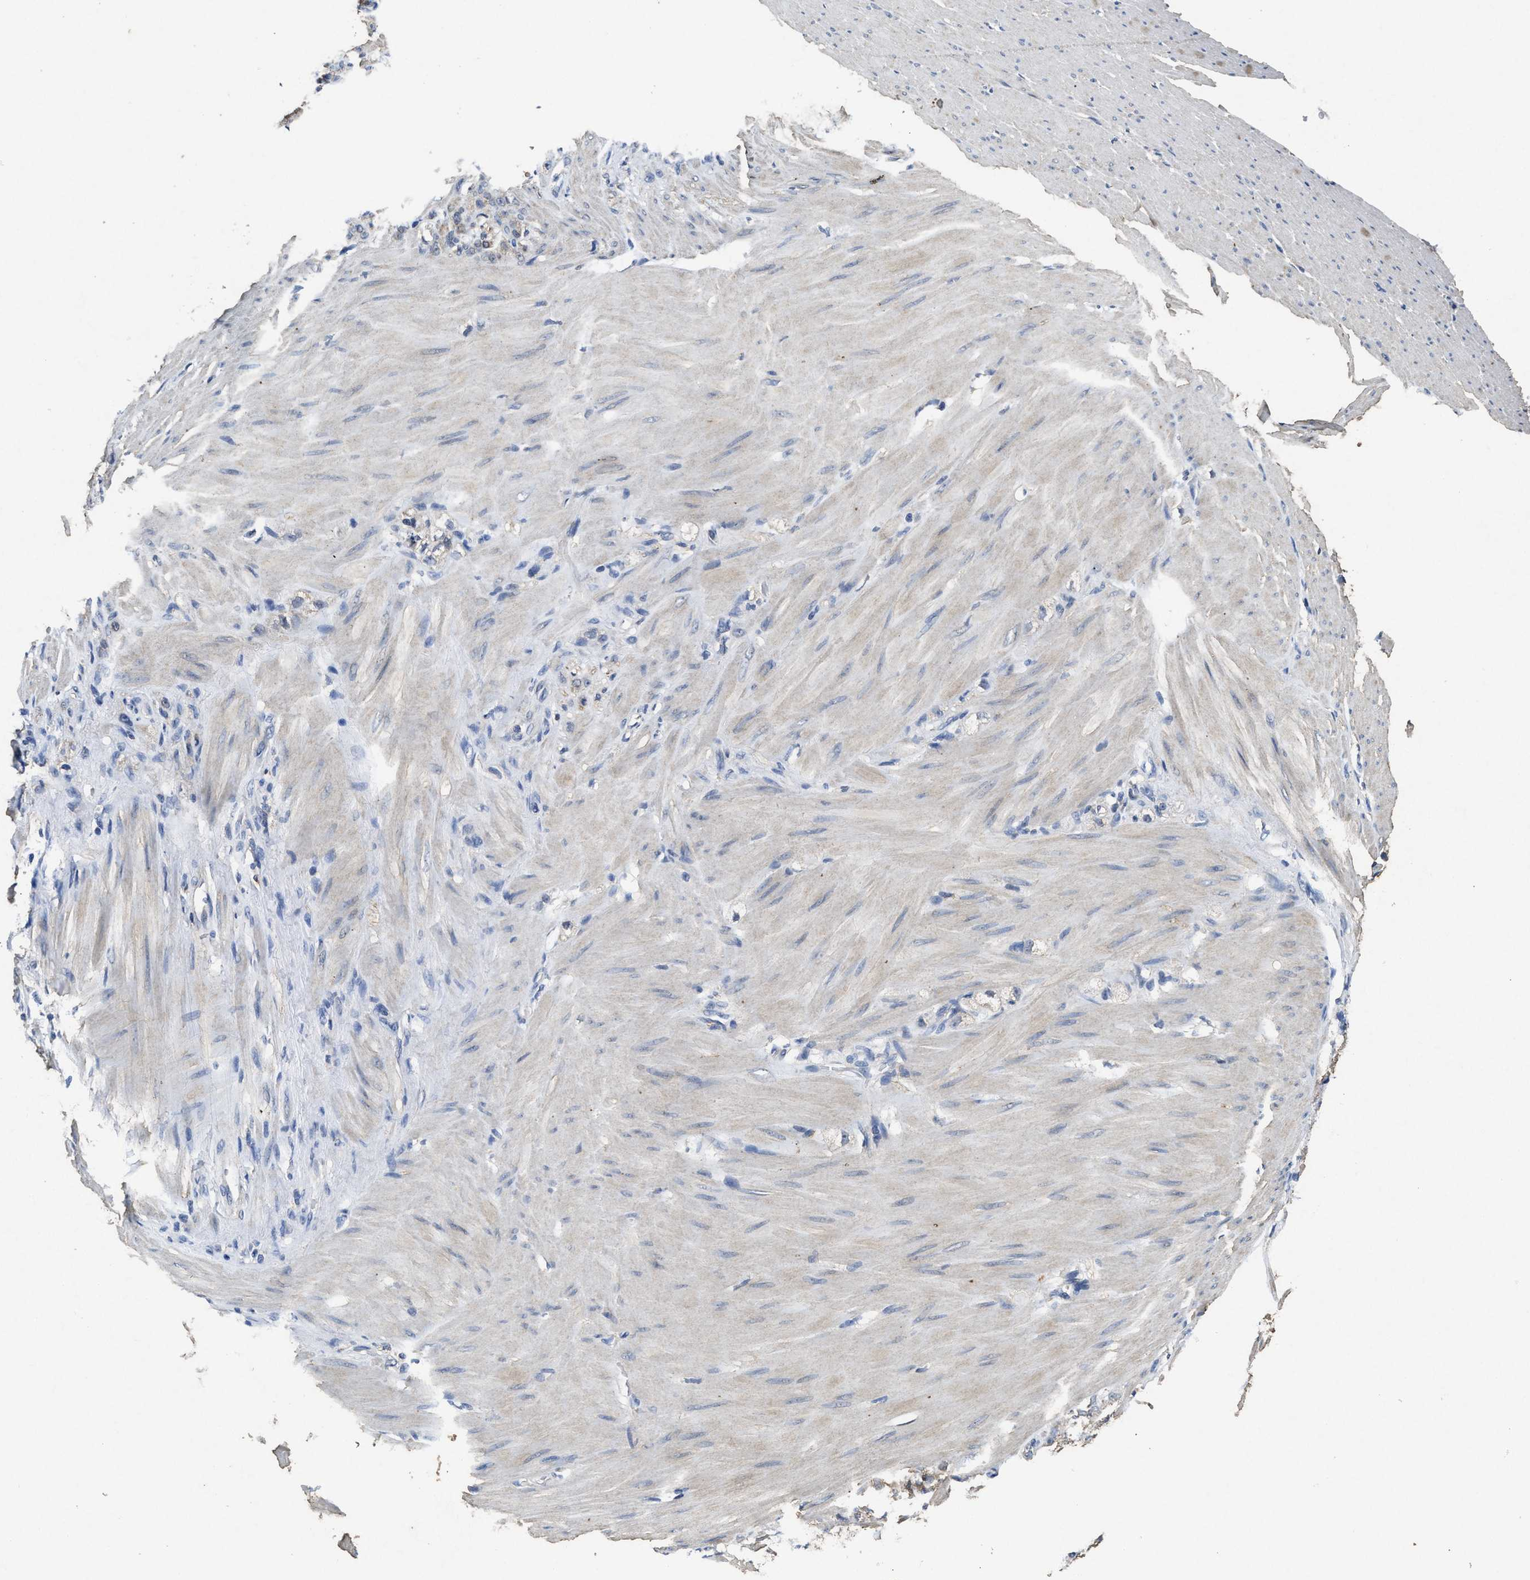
{"staining": {"intensity": "weak", "quantity": "<25%", "location": "cytoplasmic/membranous"}, "tissue": "stomach cancer", "cell_type": "Tumor cells", "image_type": "cancer", "snomed": [{"axis": "morphology", "description": "Adenocarcinoma, NOS"}, {"axis": "topography", "description": "Stomach"}], "caption": "The image demonstrates no staining of tumor cells in stomach cancer.", "gene": "ACAT2", "patient": {"sex": "male", "age": 82}}